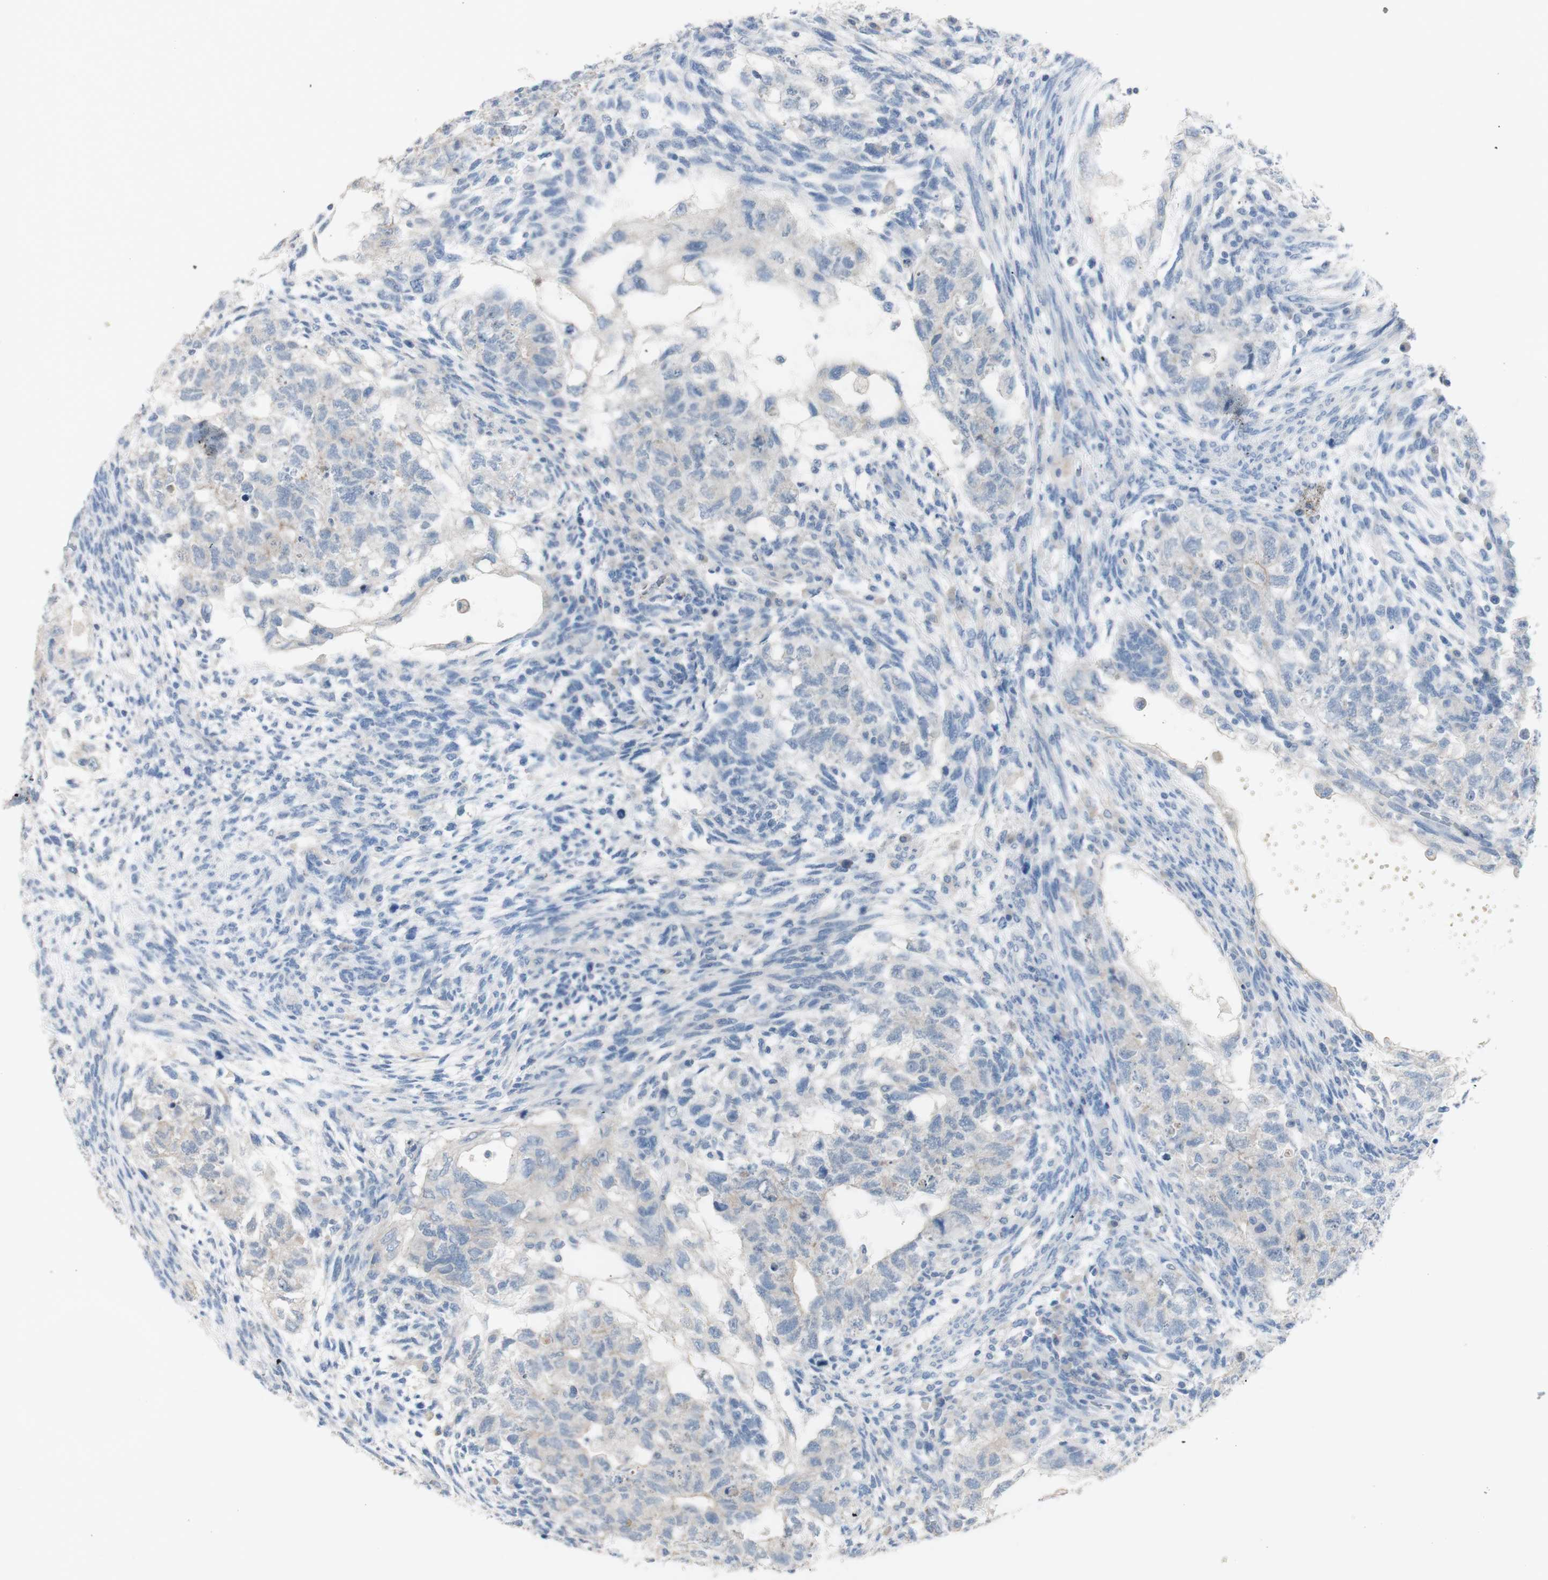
{"staining": {"intensity": "negative", "quantity": "none", "location": "none"}, "tissue": "testis cancer", "cell_type": "Tumor cells", "image_type": "cancer", "snomed": [{"axis": "morphology", "description": "Normal tissue, NOS"}, {"axis": "morphology", "description": "Carcinoma, Embryonal, NOS"}, {"axis": "topography", "description": "Testis"}], "caption": "This is a micrograph of IHC staining of testis cancer, which shows no positivity in tumor cells.", "gene": "ART3", "patient": {"sex": "male", "age": 36}}